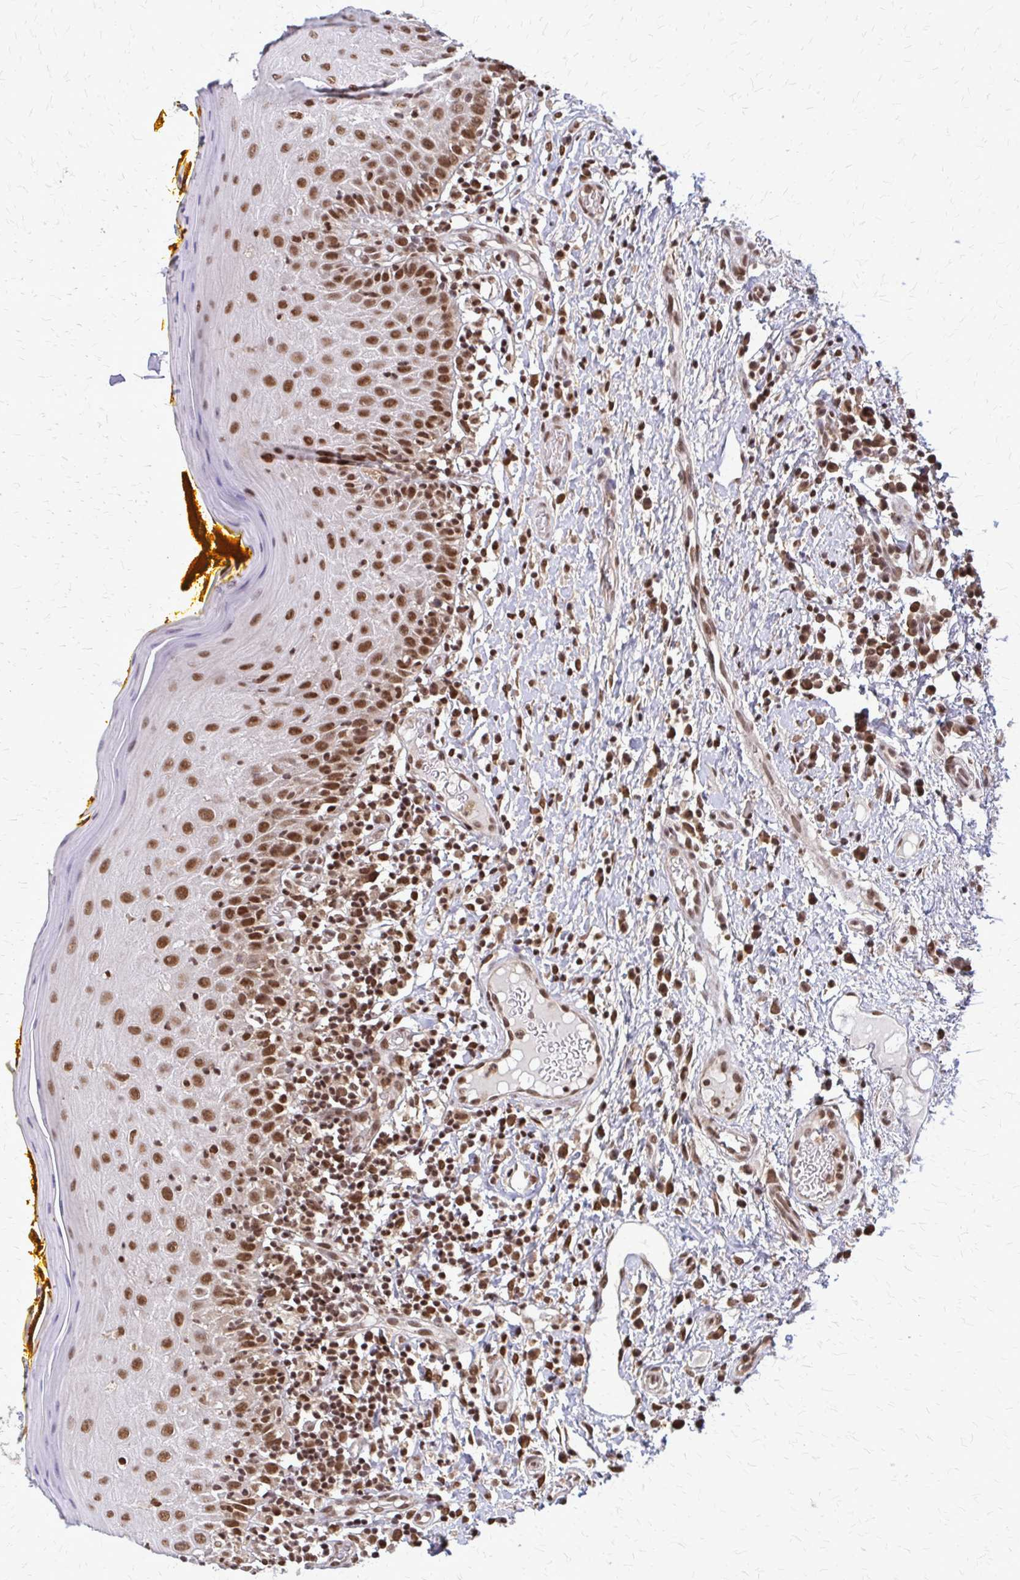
{"staining": {"intensity": "moderate", "quantity": ">75%", "location": "nuclear"}, "tissue": "oral mucosa", "cell_type": "Squamous epithelial cells", "image_type": "normal", "snomed": [{"axis": "morphology", "description": "Normal tissue, NOS"}, {"axis": "topography", "description": "Oral tissue"}, {"axis": "topography", "description": "Tounge, NOS"}], "caption": "Squamous epithelial cells show moderate nuclear expression in approximately >75% of cells in unremarkable oral mucosa.", "gene": "HDAC3", "patient": {"sex": "female", "age": 58}}